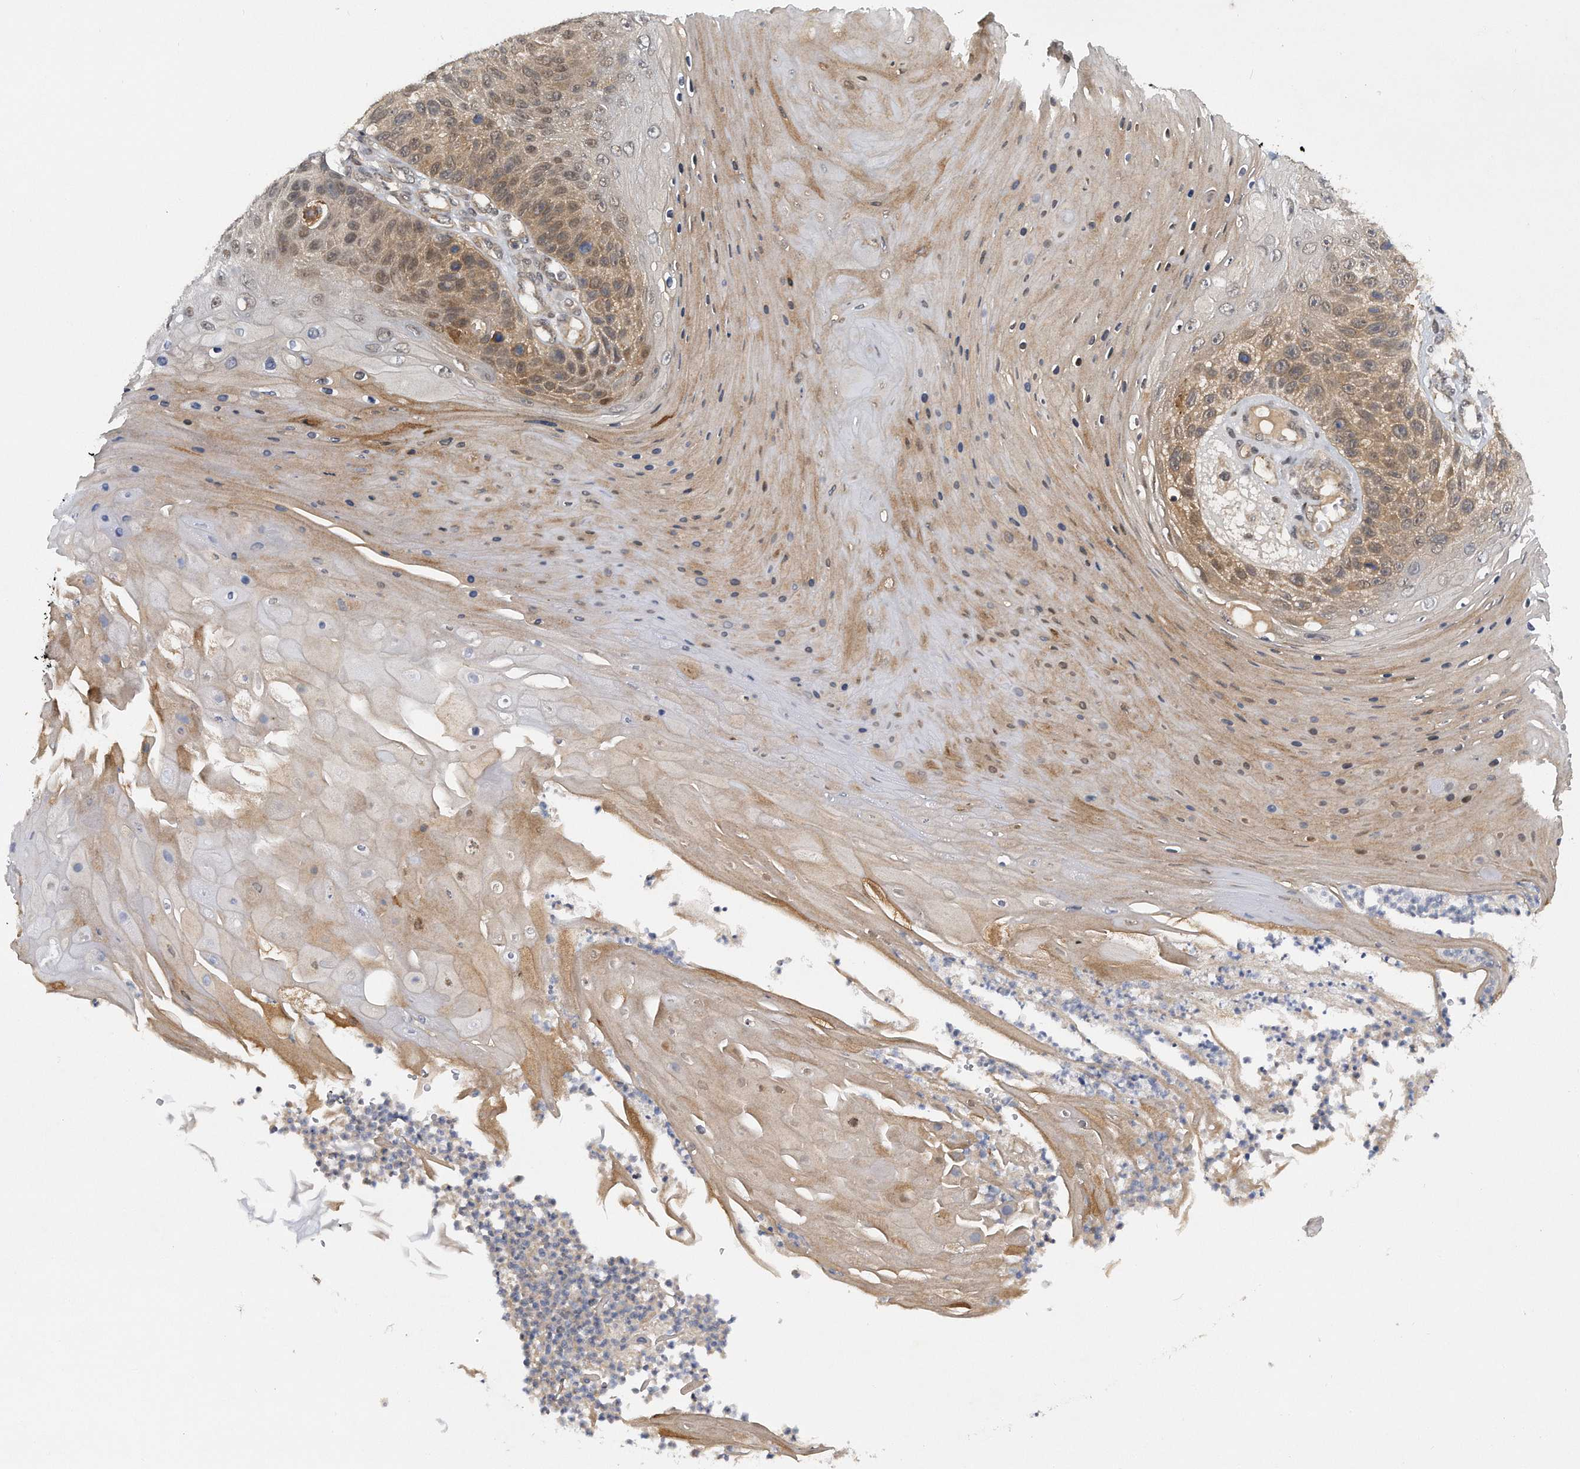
{"staining": {"intensity": "moderate", "quantity": ">75%", "location": "cytoplasmic/membranous,nuclear"}, "tissue": "skin cancer", "cell_type": "Tumor cells", "image_type": "cancer", "snomed": [{"axis": "morphology", "description": "Squamous cell carcinoma, NOS"}, {"axis": "topography", "description": "Skin"}], "caption": "Immunohistochemical staining of human skin squamous cell carcinoma demonstrates moderate cytoplasmic/membranous and nuclear protein staining in about >75% of tumor cells.", "gene": "RWDD2A", "patient": {"sex": "female", "age": 88}}